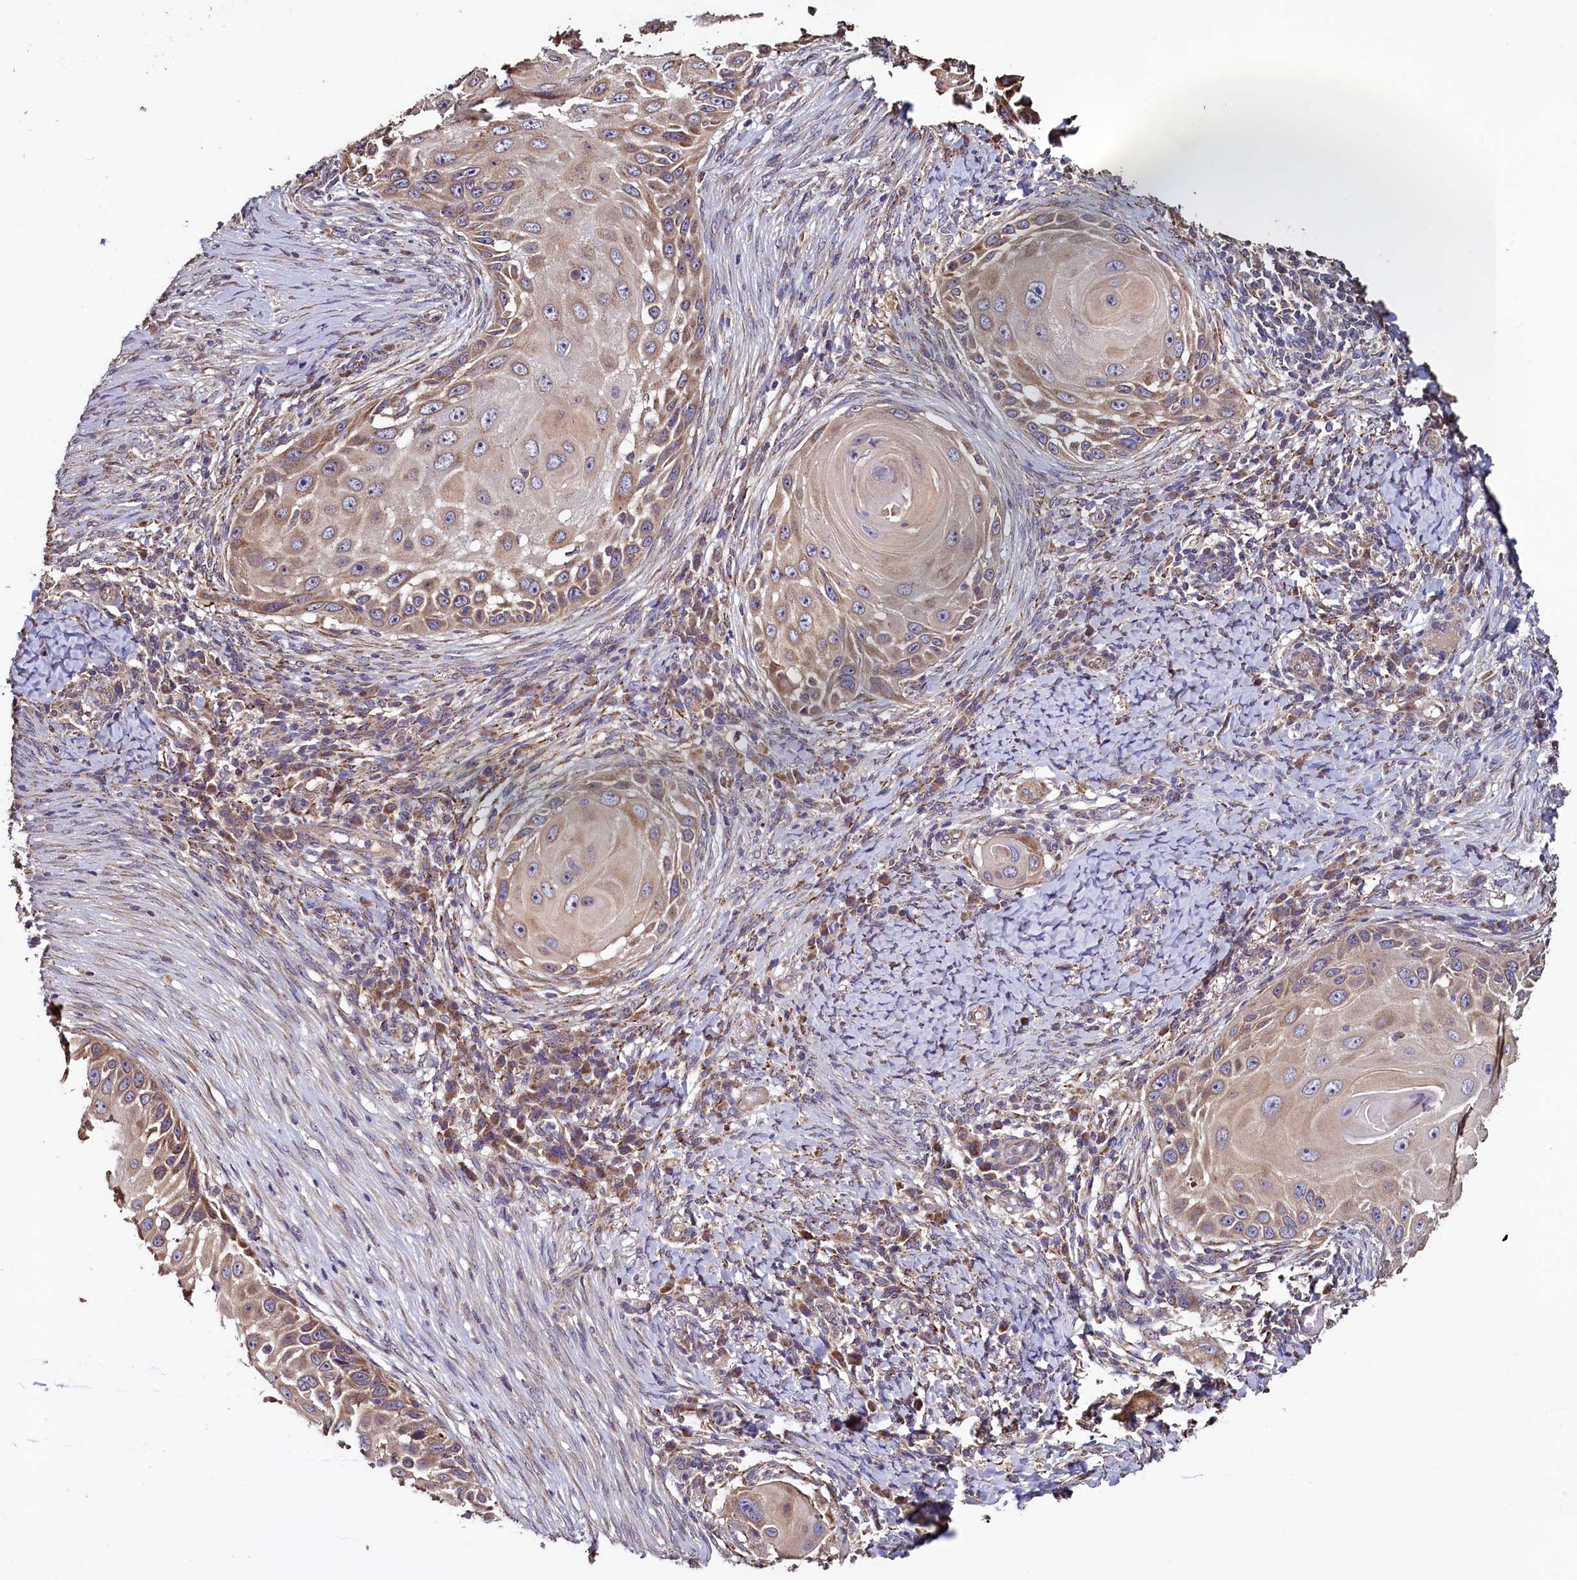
{"staining": {"intensity": "moderate", "quantity": "25%-75%", "location": "cytoplasmic/membranous"}, "tissue": "skin cancer", "cell_type": "Tumor cells", "image_type": "cancer", "snomed": [{"axis": "morphology", "description": "Squamous cell carcinoma, NOS"}, {"axis": "topography", "description": "Skin"}], "caption": "Human skin cancer stained with a brown dye reveals moderate cytoplasmic/membranous positive expression in about 25%-75% of tumor cells.", "gene": "RBFA", "patient": {"sex": "female", "age": 44}}